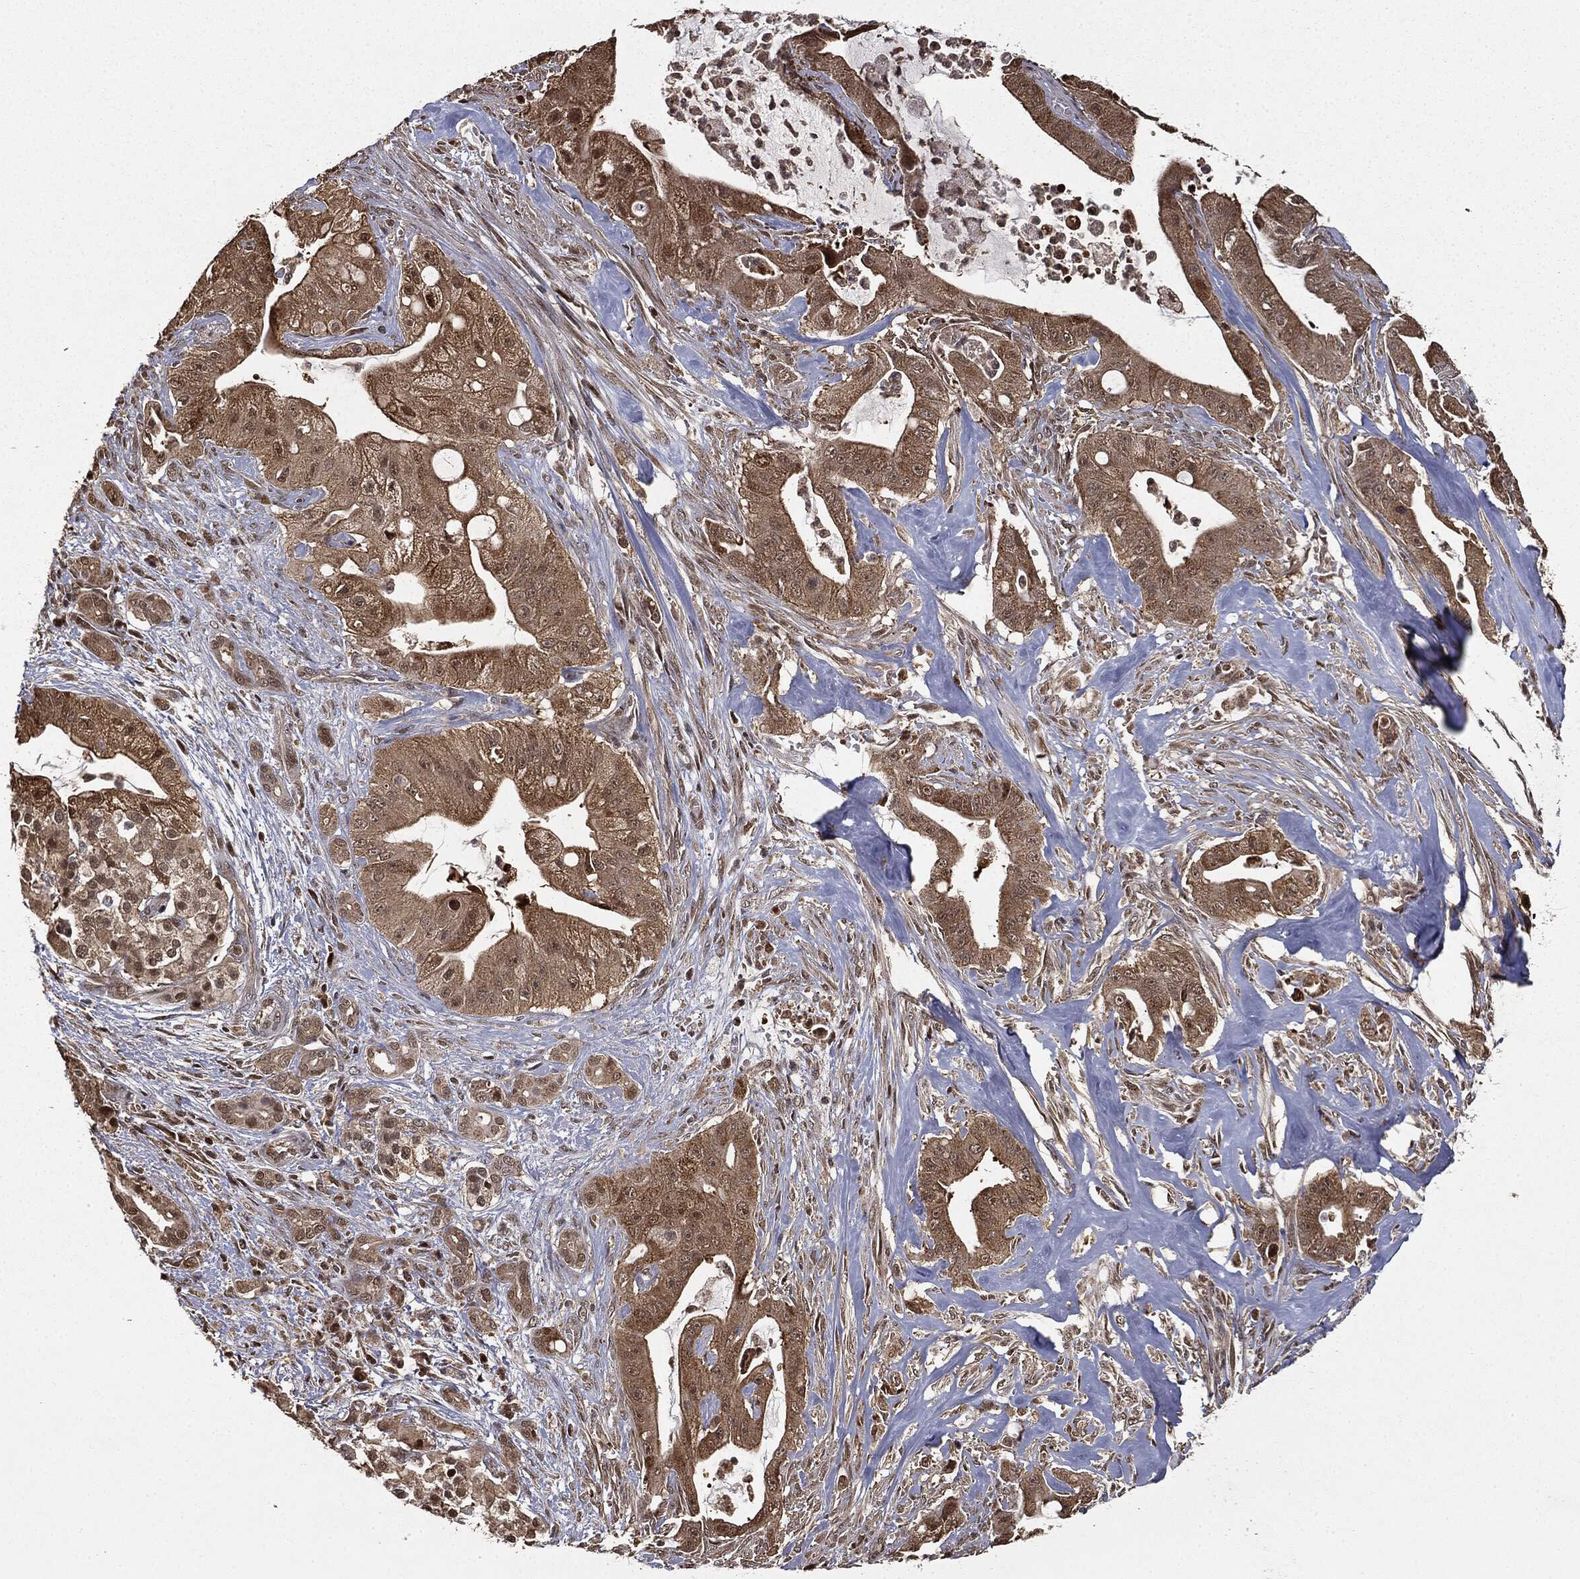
{"staining": {"intensity": "moderate", "quantity": ">75%", "location": "cytoplasmic/membranous"}, "tissue": "pancreatic cancer", "cell_type": "Tumor cells", "image_type": "cancer", "snomed": [{"axis": "morphology", "description": "Normal tissue, NOS"}, {"axis": "morphology", "description": "Inflammation, NOS"}, {"axis": "morphology", "description": "Adenocarcinoma, NOS"}, {"axis": "topography", "description": "Pancreas"}], "caption": "Immunohistochemistry (IHC) photomicrograph of pancreatic cancer stained for a protein (brown), which demonstrates medium levels of moderate cytoplasmic/membranous expression in approximately >75% of tumor cells.", "gene": "ZNHIT6", "patient": {"sex": "male", "age": 57}}